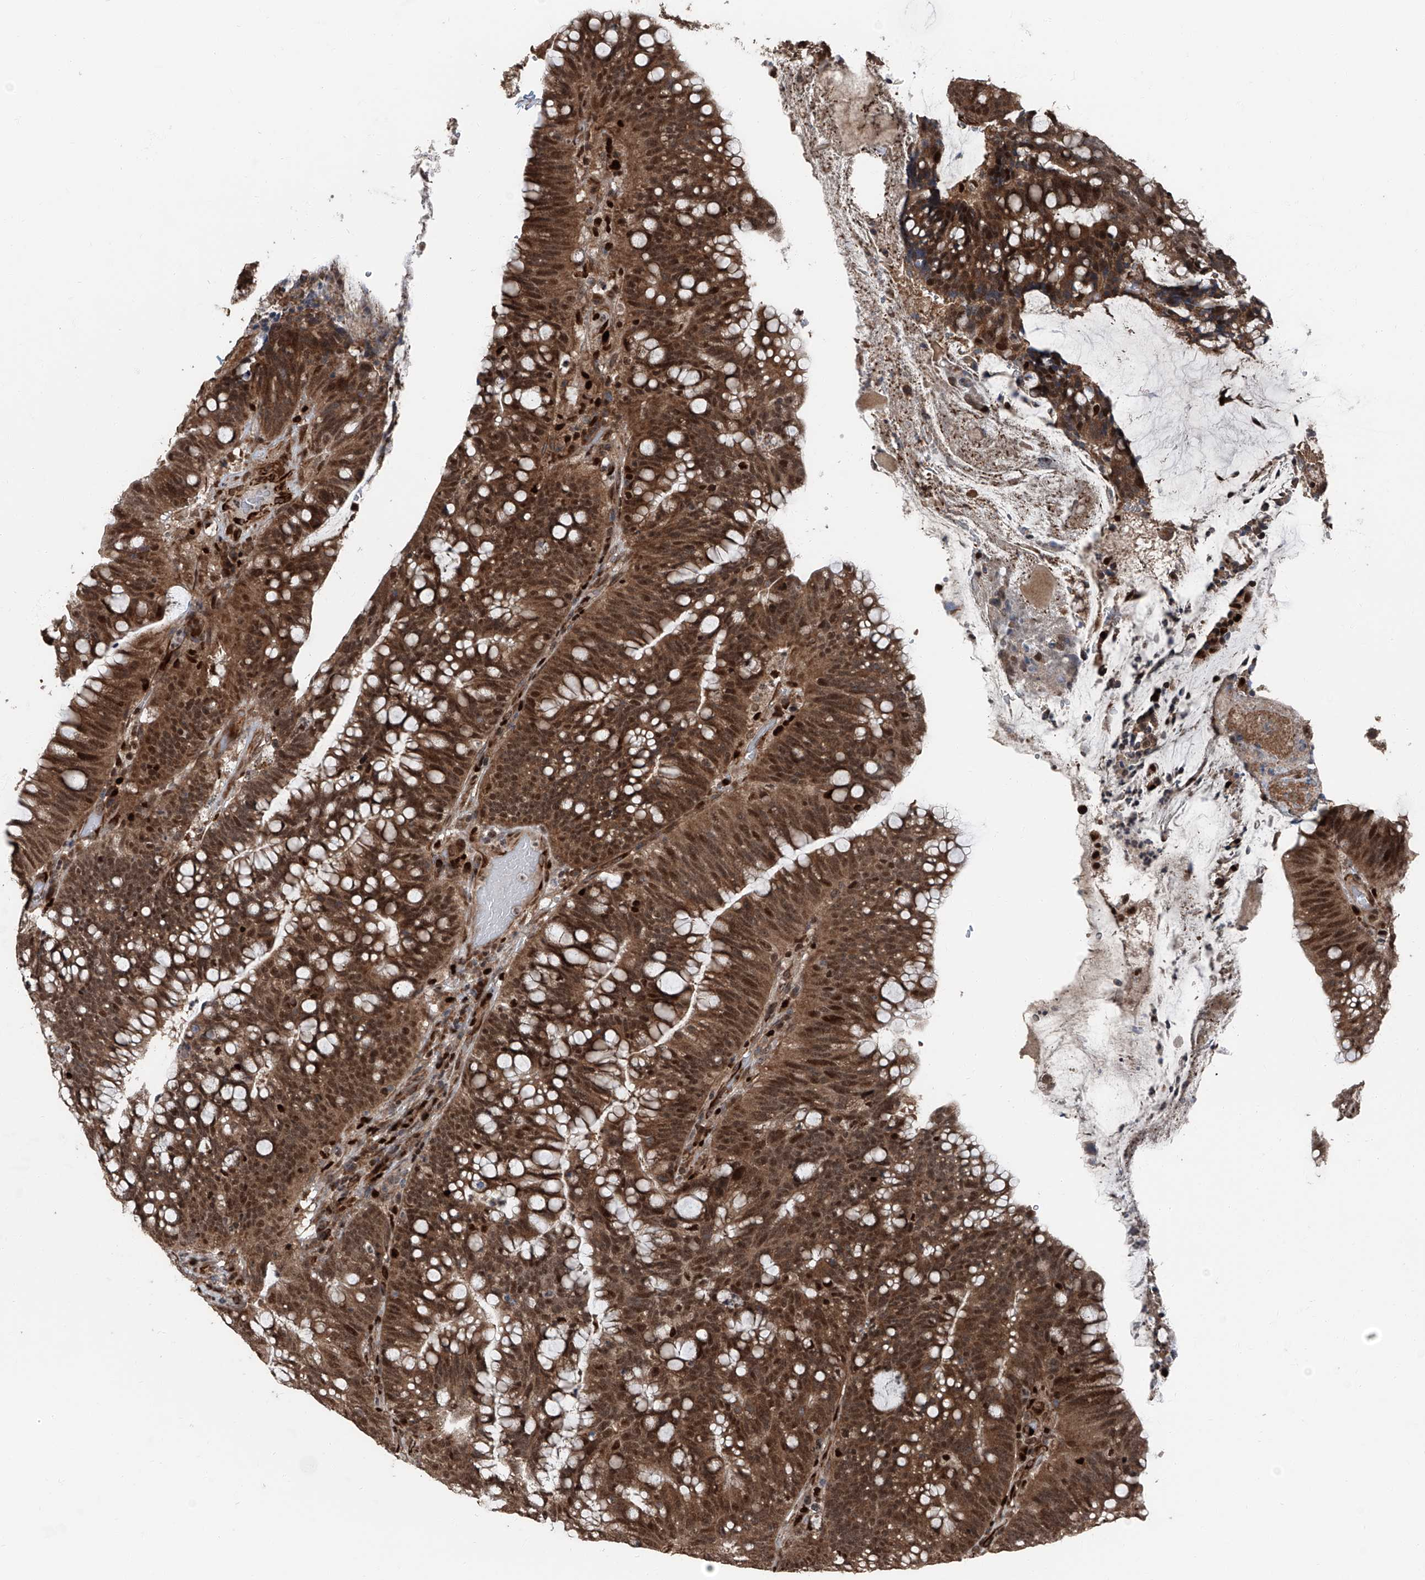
{"staining": {"intensity": "strong", "quantity": ">75%", "location": "cytoplasmic/membranous,nuclear"}, "tissue": "colorectal cancer", "cell_type": "Tumor cells", "image_type": "cancer", "snomed": [{"axis": "morphology", "description": "Adenocarcinoma, NOS"}, {"axis": "topography", "description": "Colon"}], "caption": "Strong cytoplasmic/membranous and nuclear expression for a protein is appreciated in about >75% of tumor cells of colorectal cancer using immunohistochemistry.", "gene": "FKBP5", "patient": {"sex": "female", "age": 66}}